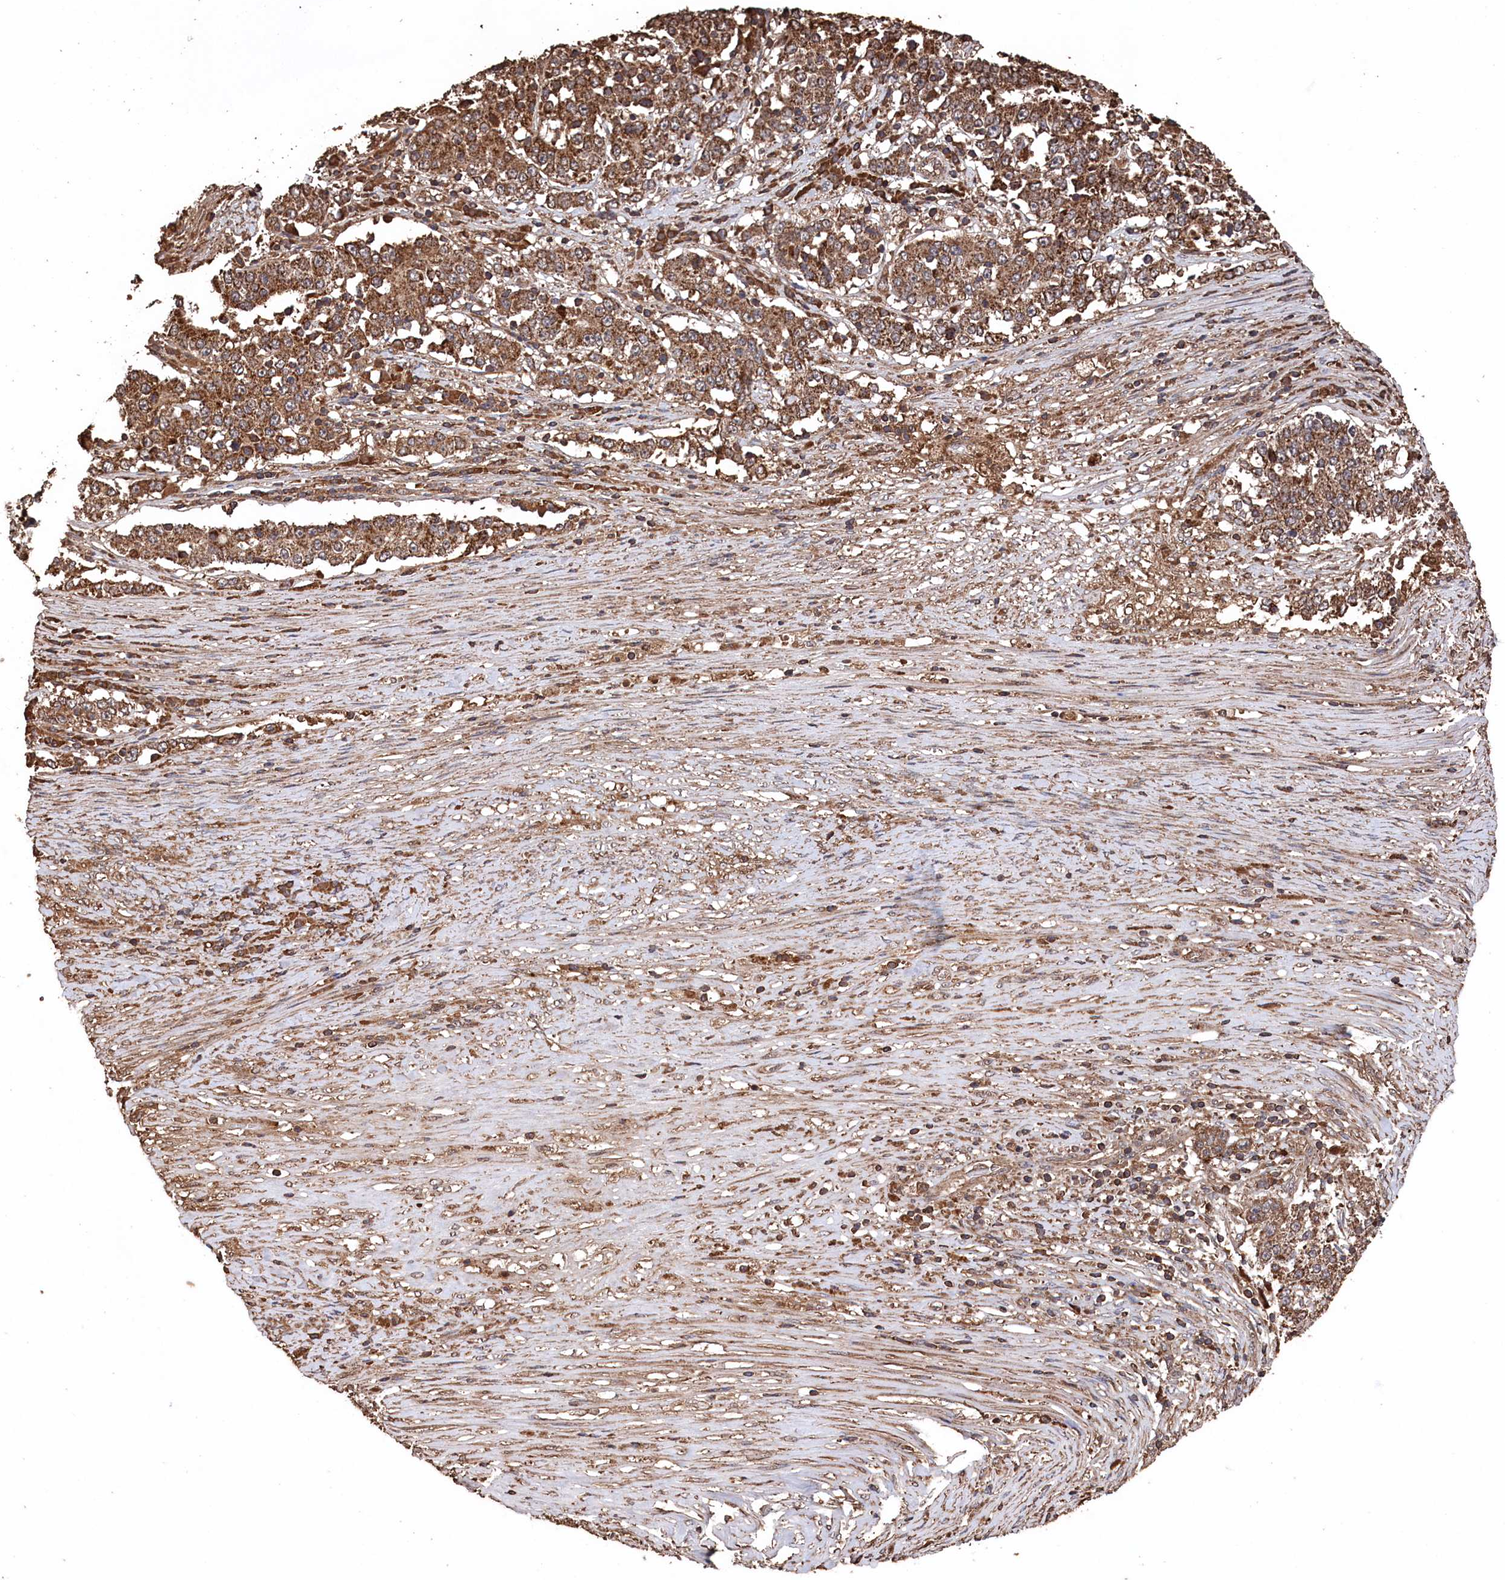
{"staining": {"intensity": "moderate", "quantity": ">75%", "location": "cytoplasmic/membranous"}, "tissue": "stomach cancer", "cell_type": "Tumor cells", "image_type": "cancer", "snomed": [{"axis": "morphology", "description": "Adenocarcinoma, NOS"}, {"axis": "topography", "description": "Stomach"}], "caption": "Stomach cancer stained with a brown dye exhibits moderate cytoplasmic/membranous positive staining in approximately >75% of tumor cells.", "gene": "SNX33", "patient": {"sex": "male", "age": 59}}